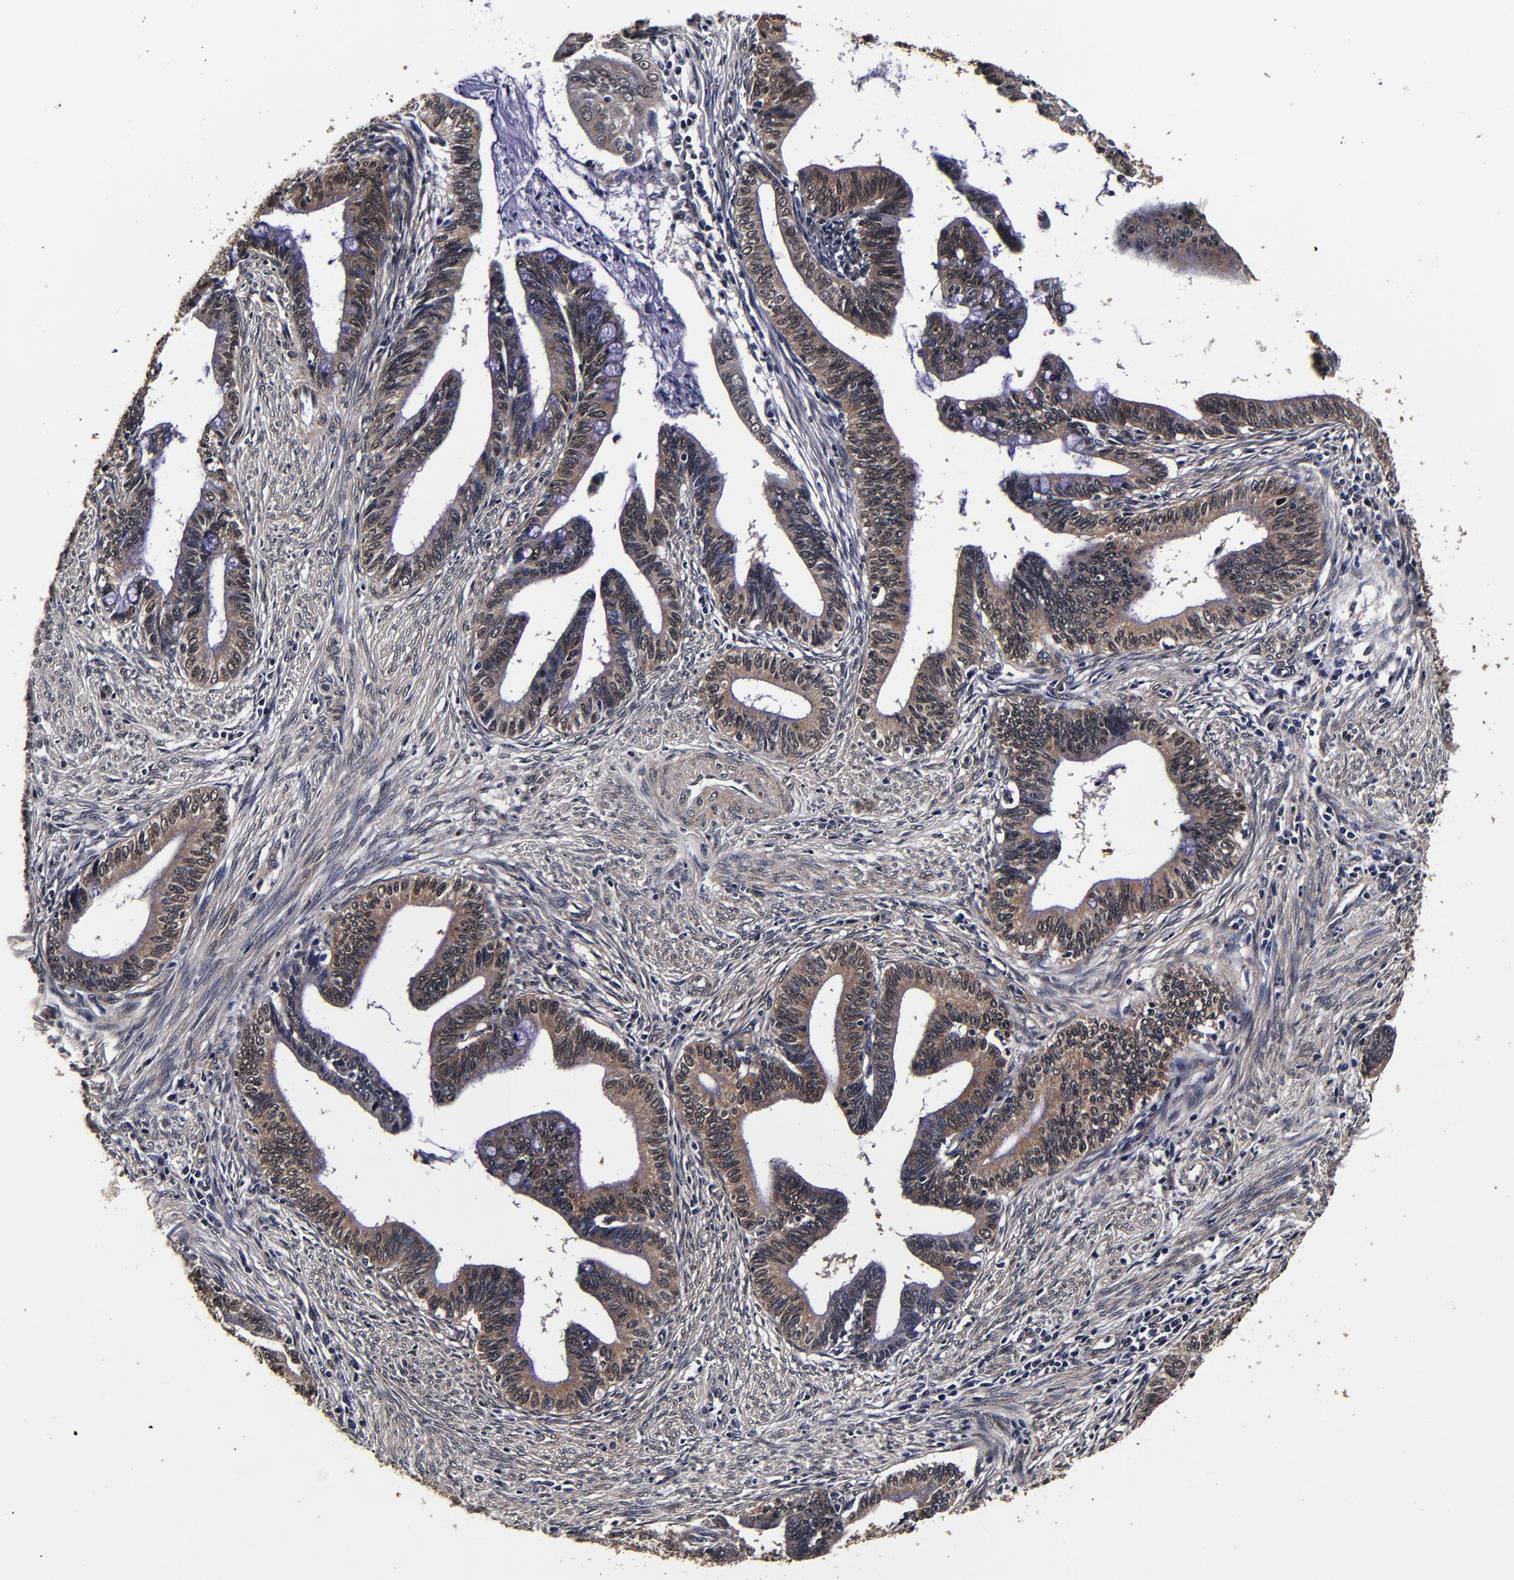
{"staining": {"intensity": "weak", "quantity": ">75%", "location": "cytoplasmic/membranous"}, "tissue": "cervical cancer", "cell_type": "Tumor cells", "image_type": "cancer", "snomed": [{"axis": "morphology", "description": "Adenocarcinoma, NOS"}, {"axis": "topography", "description": "Cervix"}], "caption": "Adenocarcinoma (cervical) was stained to show a protein in brown. There is low levels of weak cytoplasmic/membranous positivity in approximately >75% of tumor cells.", "gene": "MMP15", "patient": {"sex": "female", "age": 36}}